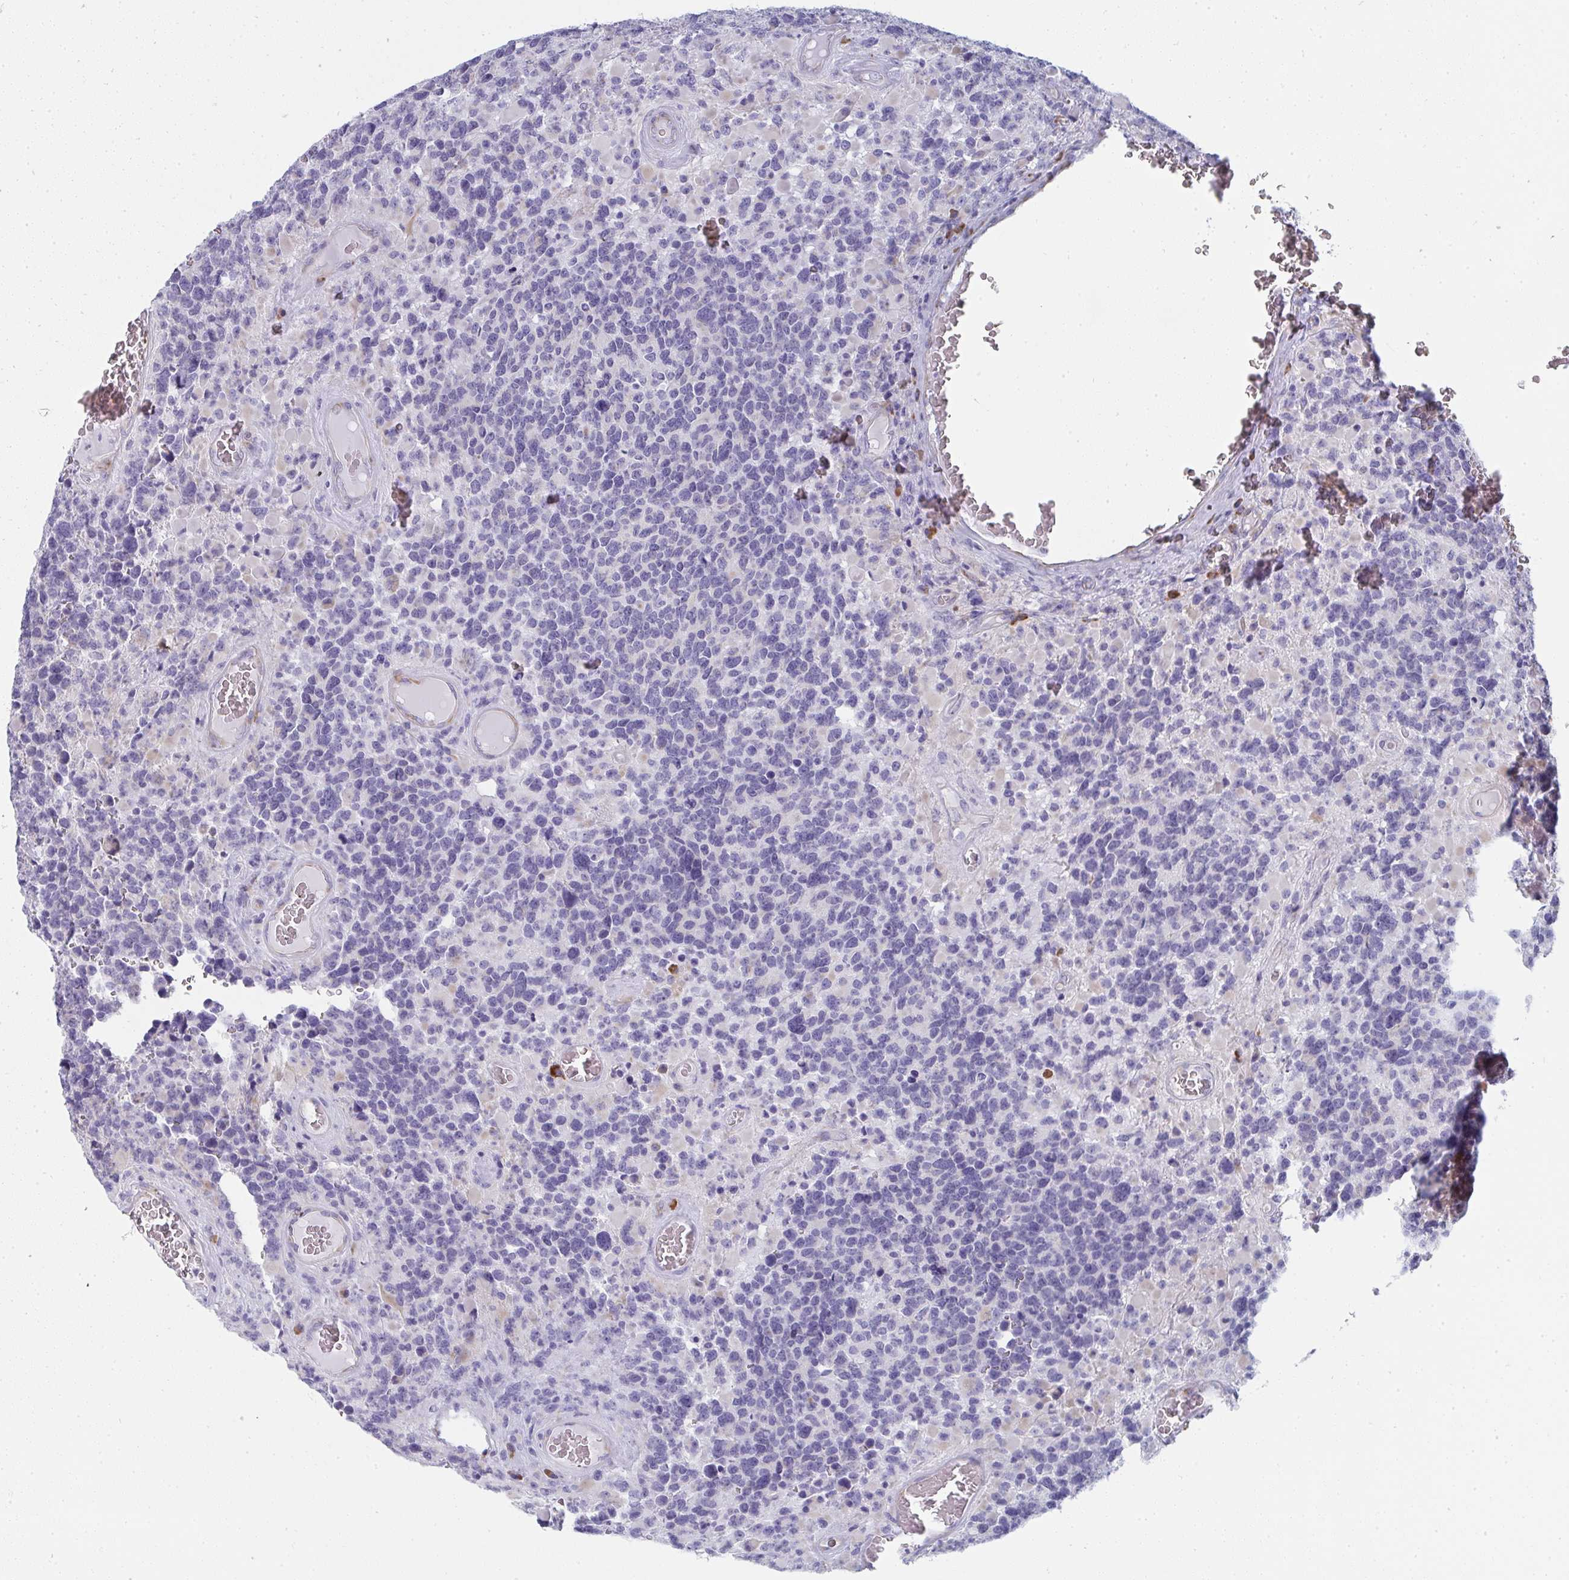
{"staining": {"intensity": "negative", "quantity": "none", "location": "none"}, "tissue": "glioma", "cell_type": "Tumor cells", "image_type": "cancer", "snomed": [{"axis": "morphology", "description": "Glioma, malignant, High grade"}, {"axis": "topography", "description": "Brain"}], "caption": "IHC micrograph of neoplastic tissue: human malignant high-grade glioma stained with DAB (3,3'-diaminobenzidine) displays no significant protein staining in tumor cells. Brightfield microscopy of IHC stained with DAB (3,3'-diaminobenzidine) (brown) and hematoxylin (blue), captured at high magnification.", "gene": "SHROOM1", "patient": {"sex": "female", "age": 40}}